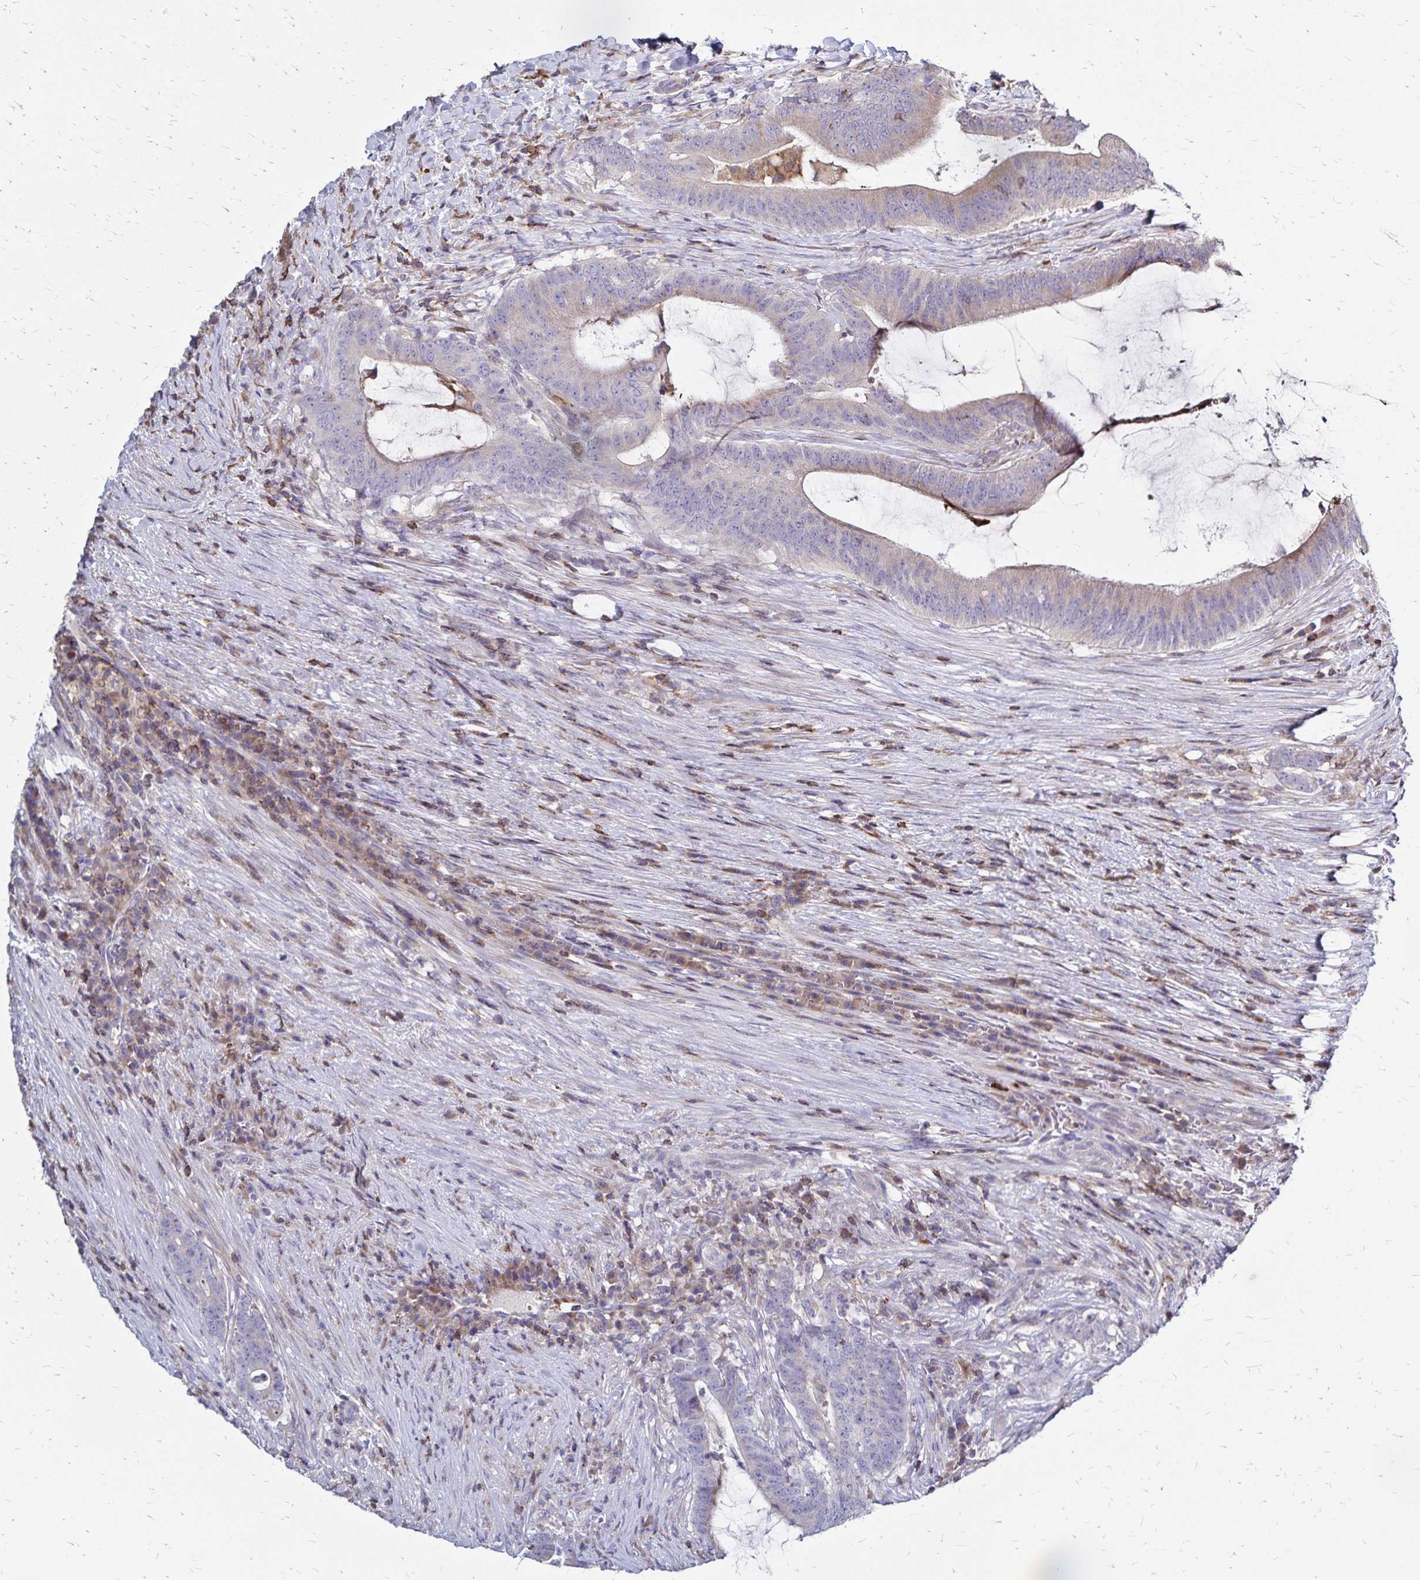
{"staining": {"intensity": "moderate", "quantity": "<25%", "location": "cytoplasmic/membranous"}, "tissue": "colorectal cancer", "cell_type": "Tumor cells", "image_type": "cancer", "snomed": [{"axis": "morphology", "description": "Adenocarcinoma, NOS"}, {"axis": "topography", "description": "Colon"}], "caption": "Human colorectal cancer stained for a protein (brown) demonstrates moderate cytoplasmic/membranous positive staining in approximately <25% of tumor cells.", "gene": "NAGPA", "patient": {"sex": "female", "age": 43}}